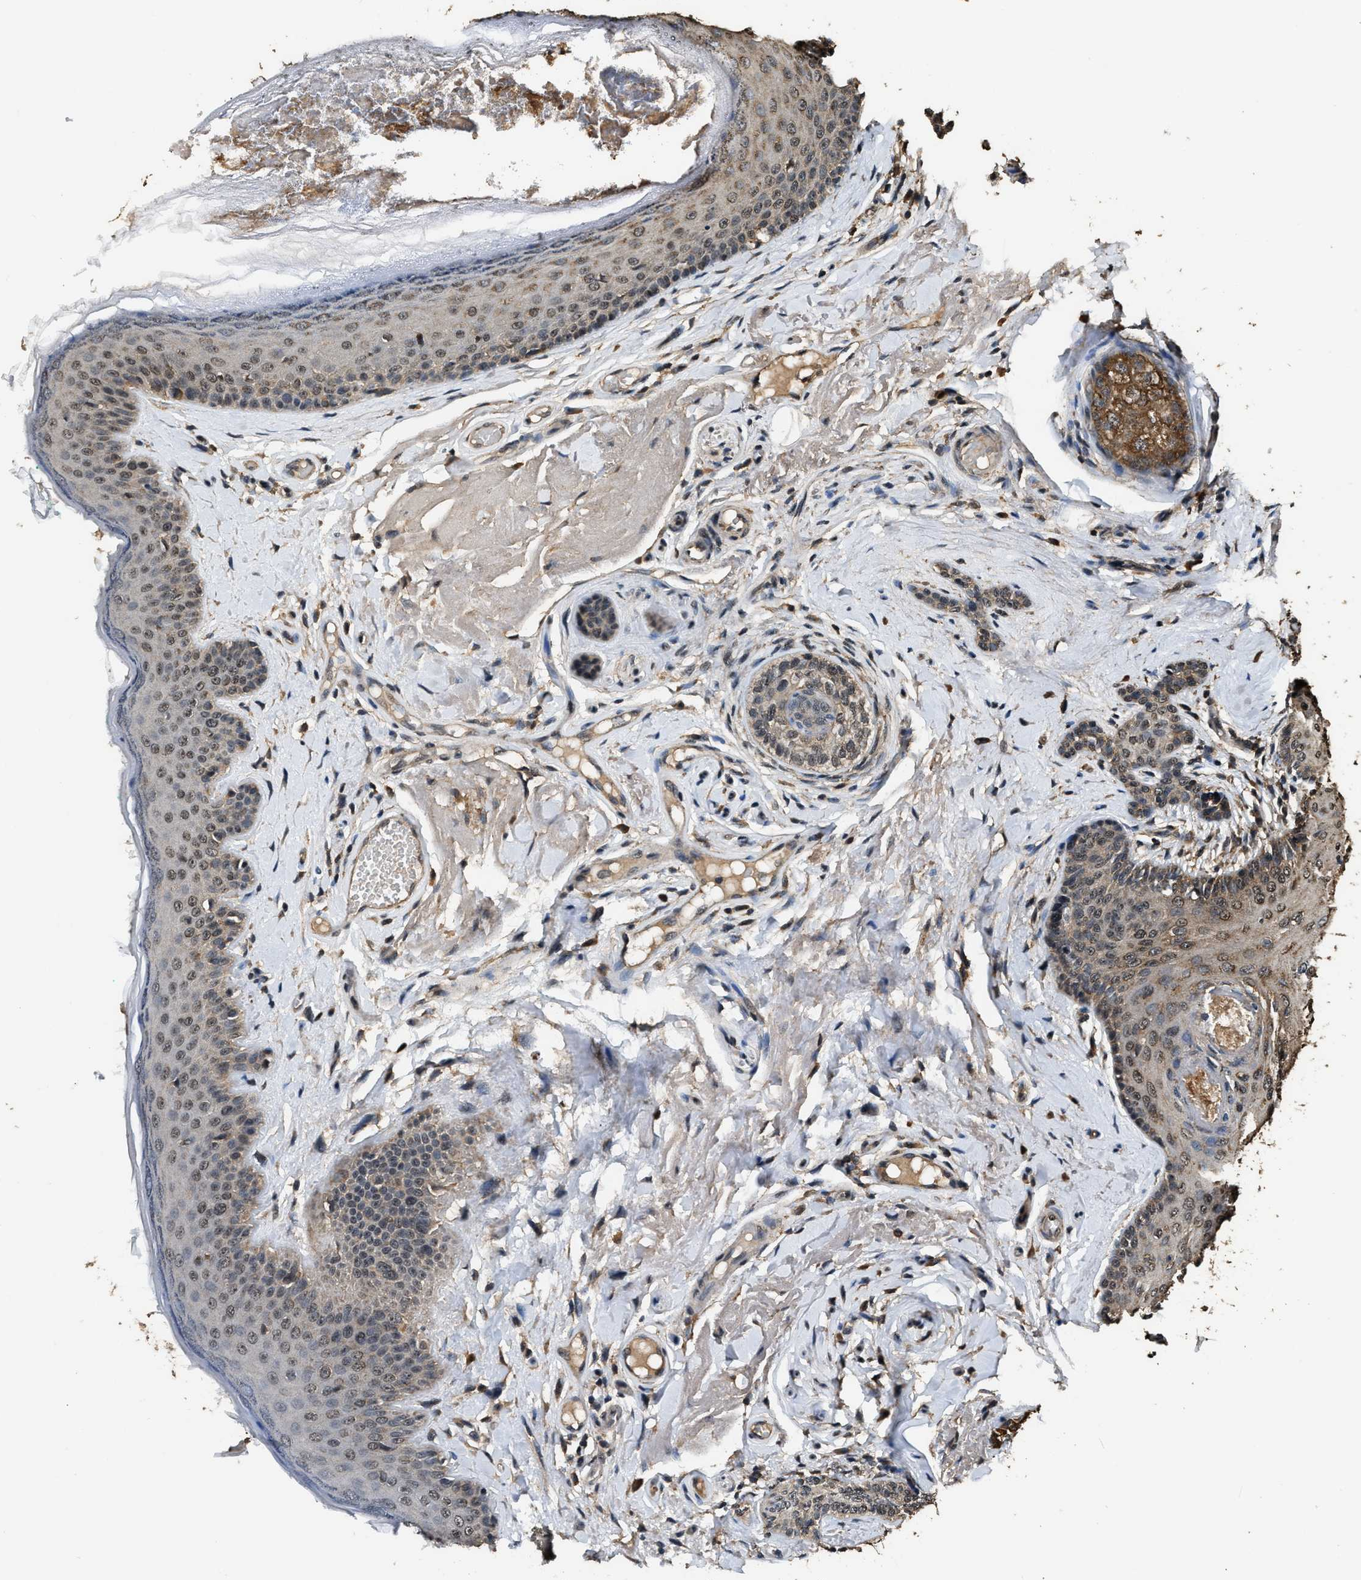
{"staining": {"intensity": "moderate", "quantity": ">75%", "location": "cytoplasmic/membranous,nuclear"}, "tissue": "oral mucosa", "cell_type": "Squamous epithelial cells", "image_type": "normal", "snomed": [{"axis": "morphology", "description": "Normal tissue, NOS"}, {"axis": "topography", "description": "Skin"}, {"axis": "topography", "description": "Oral tissue"}], "caption": "Immunohistochemistry photomicrograph of benign oral mucosa stained for a protein (brown), which displays medium levels of moderate cytoplasmic/membranous,nuclear positivity in about >75% of squamous epithelial cells.", "gene": "DENND6B", "patient": {"sex": "male", "age": 84}}